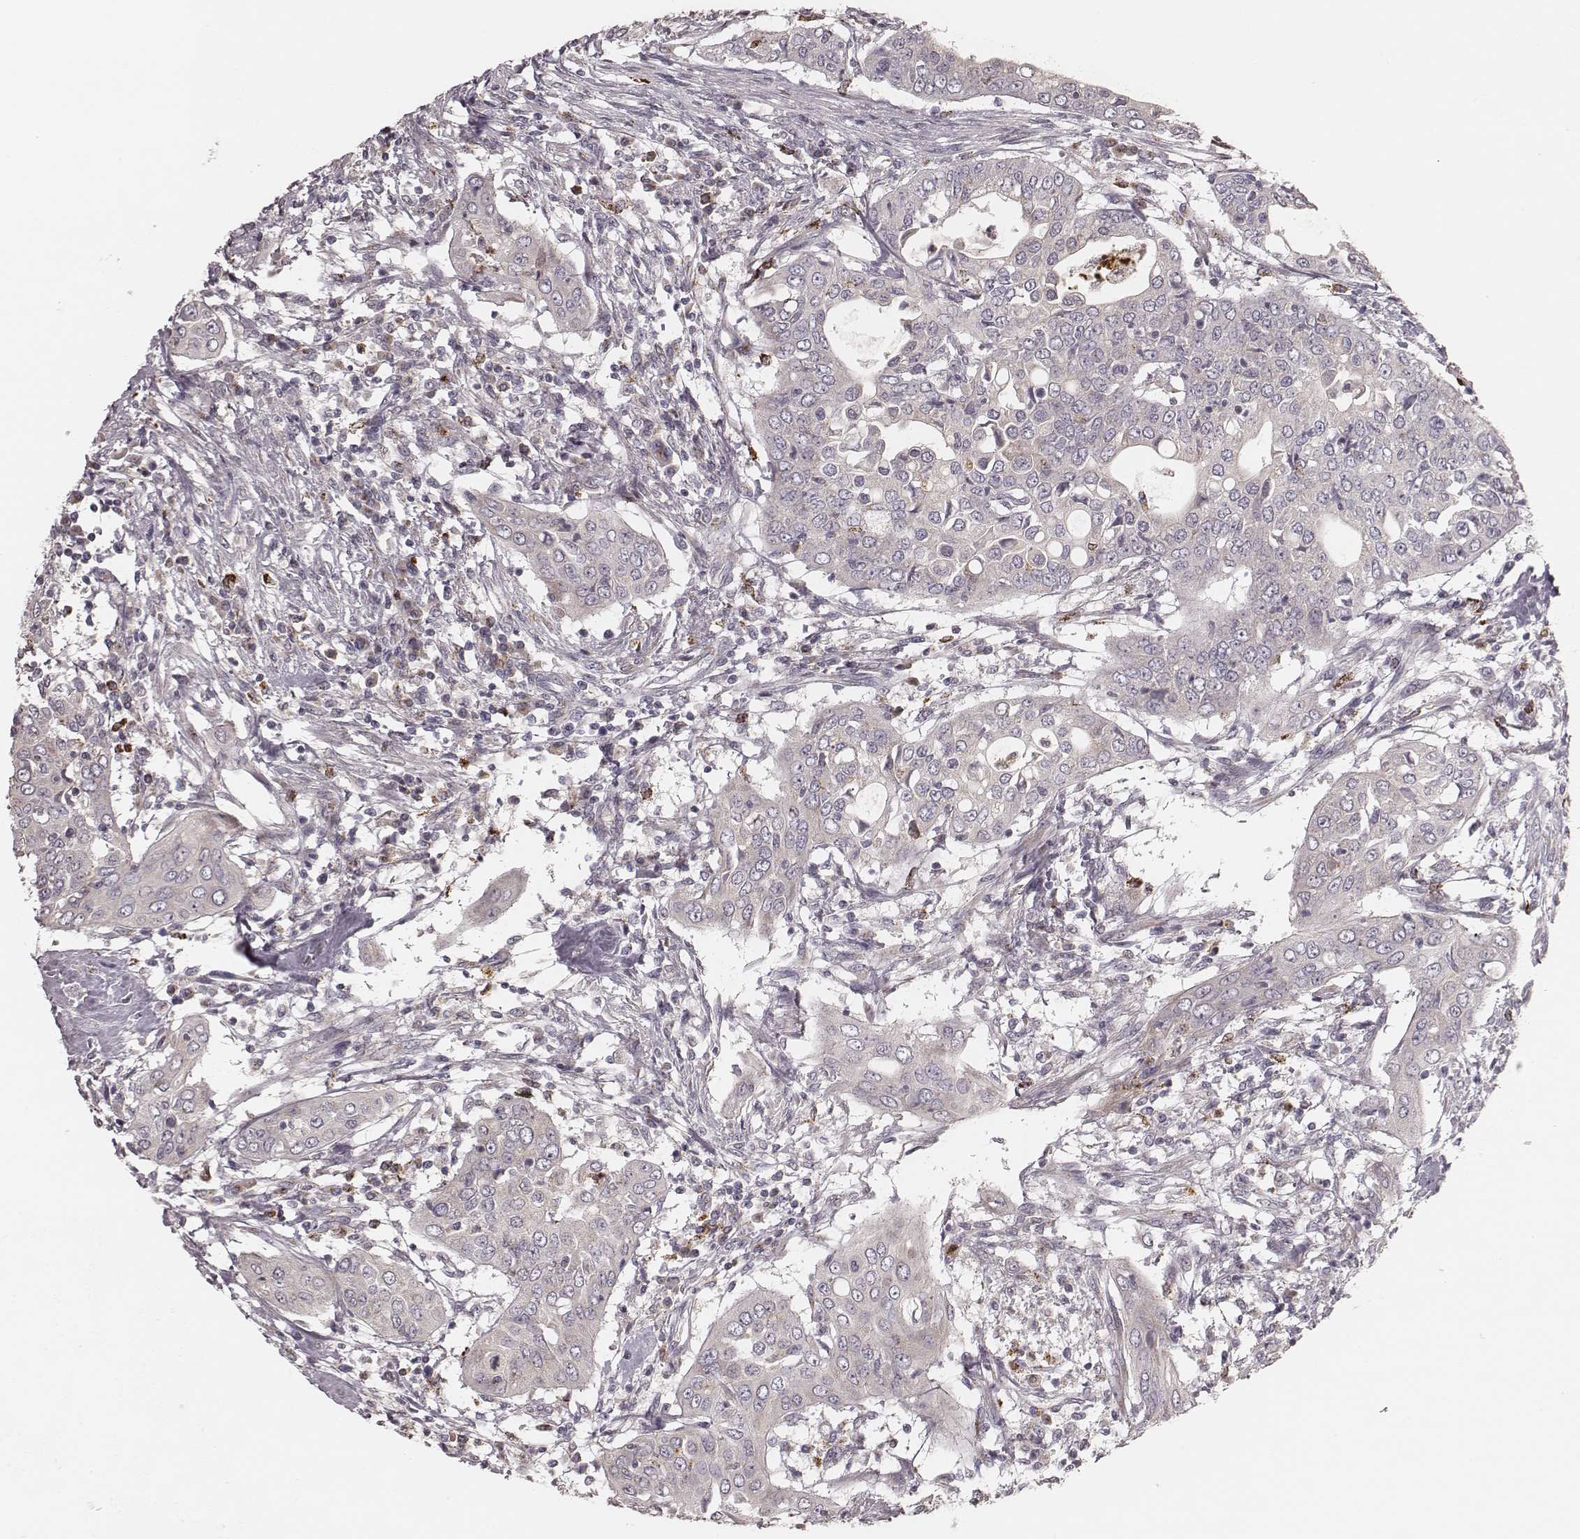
{"staining": {"intensity": "negative", "quantity": "none", "location": "none"}, "tissue": "urothelial cancer", "cell_type": "Tumor cells", "image_type": "cancer", "snomed": [{"axis": "morphology", "description": "Urothelial carcinoma, High grade"}, {"axis": "topography", "description": "Urinary bladder"}], "caption": "This is an IHC photomicrograph of urothelial cancer. There is no expression in tumor cells.", "gene": "ABCA7", "patient": {"sex": "male", "age": 82}}